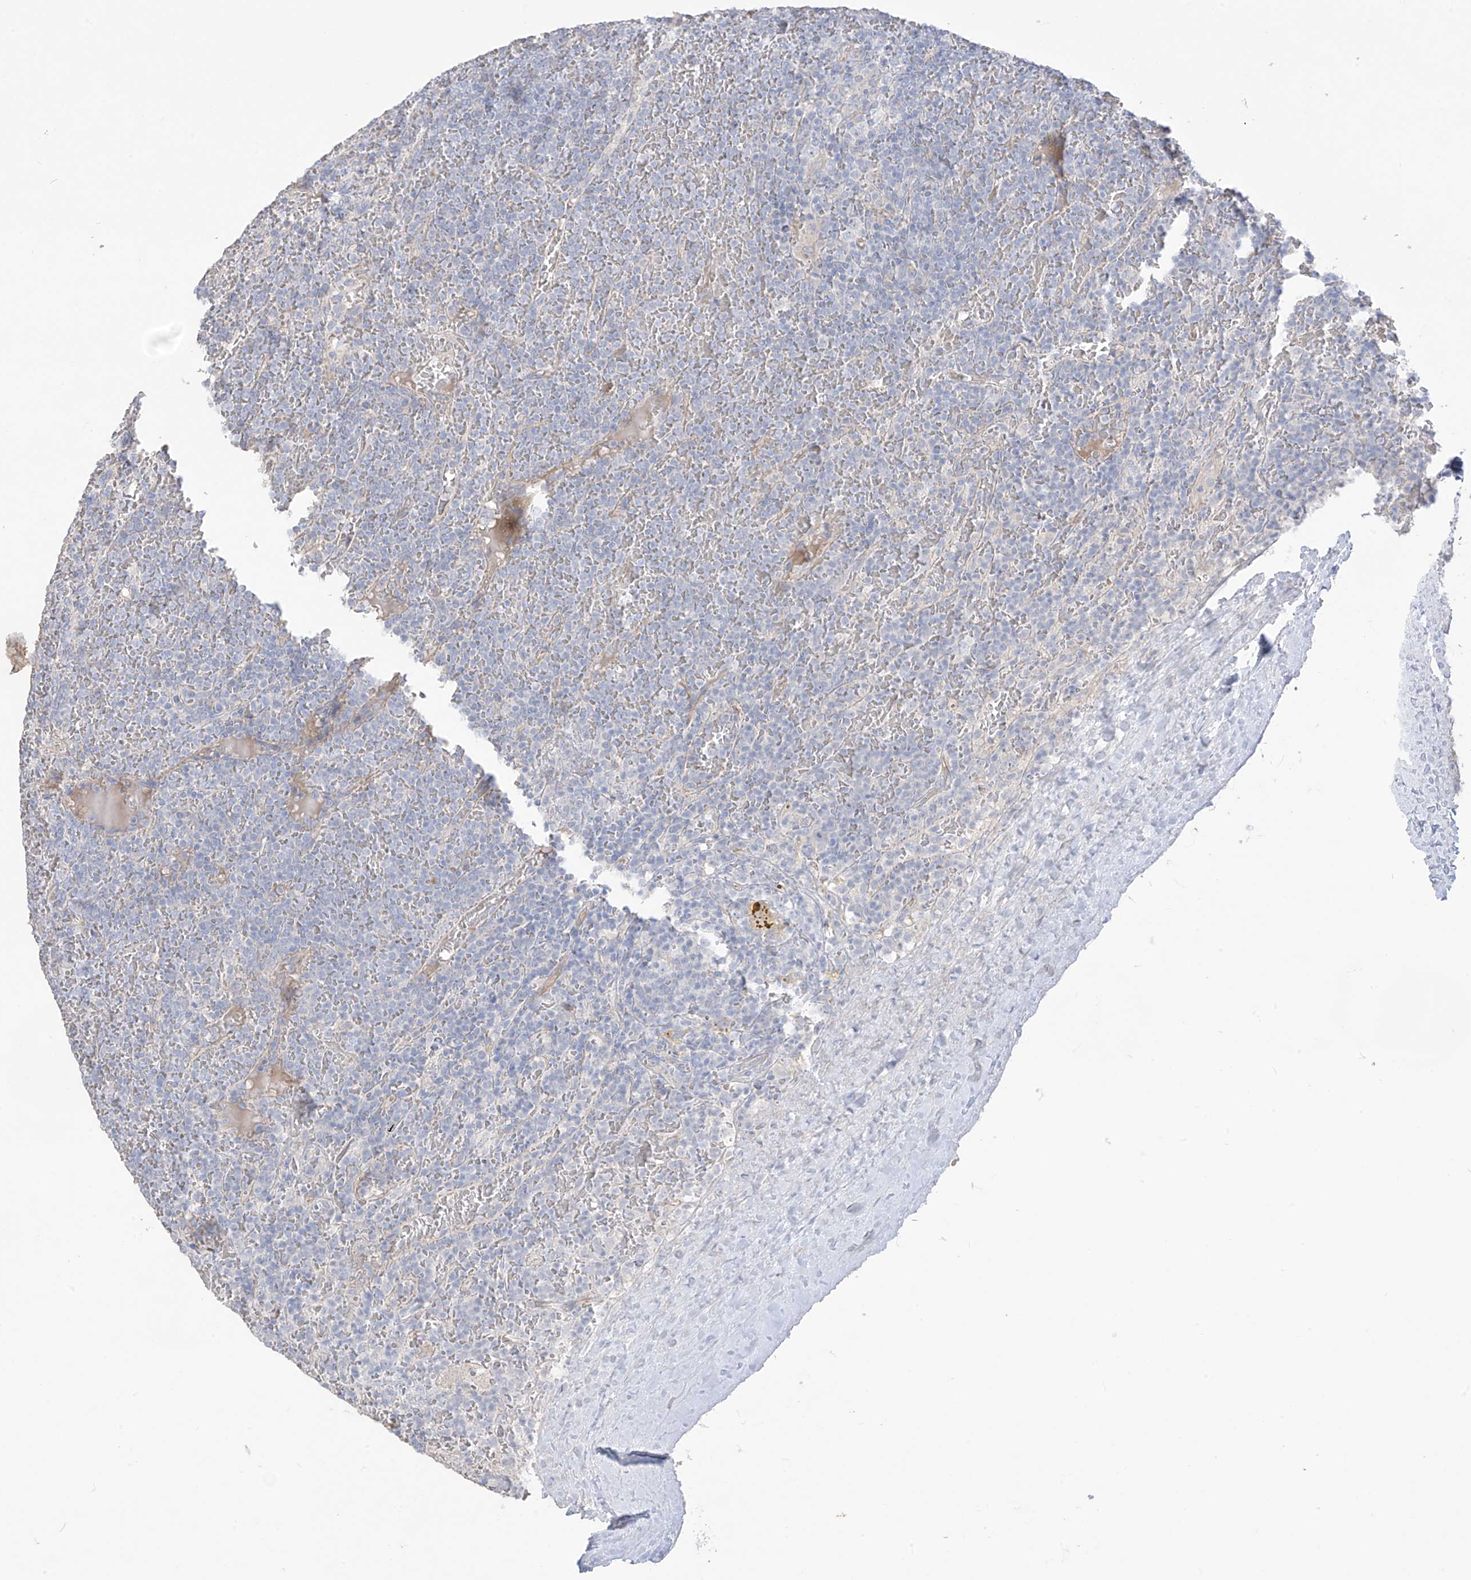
{"staining": {"intensity": "negative", "quantity": "none", "location": "none"}, "tissue": "lymphoma", "cell_type": "Tumor cells", "image_type": "cancer", "snomed": [{"axis": "morphology", "description": "Malignant lymphoma, non-Hodgkin's type, Low grade"}, {"axis": "topography", "description": "Spleen"}], "caption": "The image exhibits no staining of tumor cells in lymphoma.", "gene": "ASPRV1", "patient": {"sex": "female", "age": 19}}